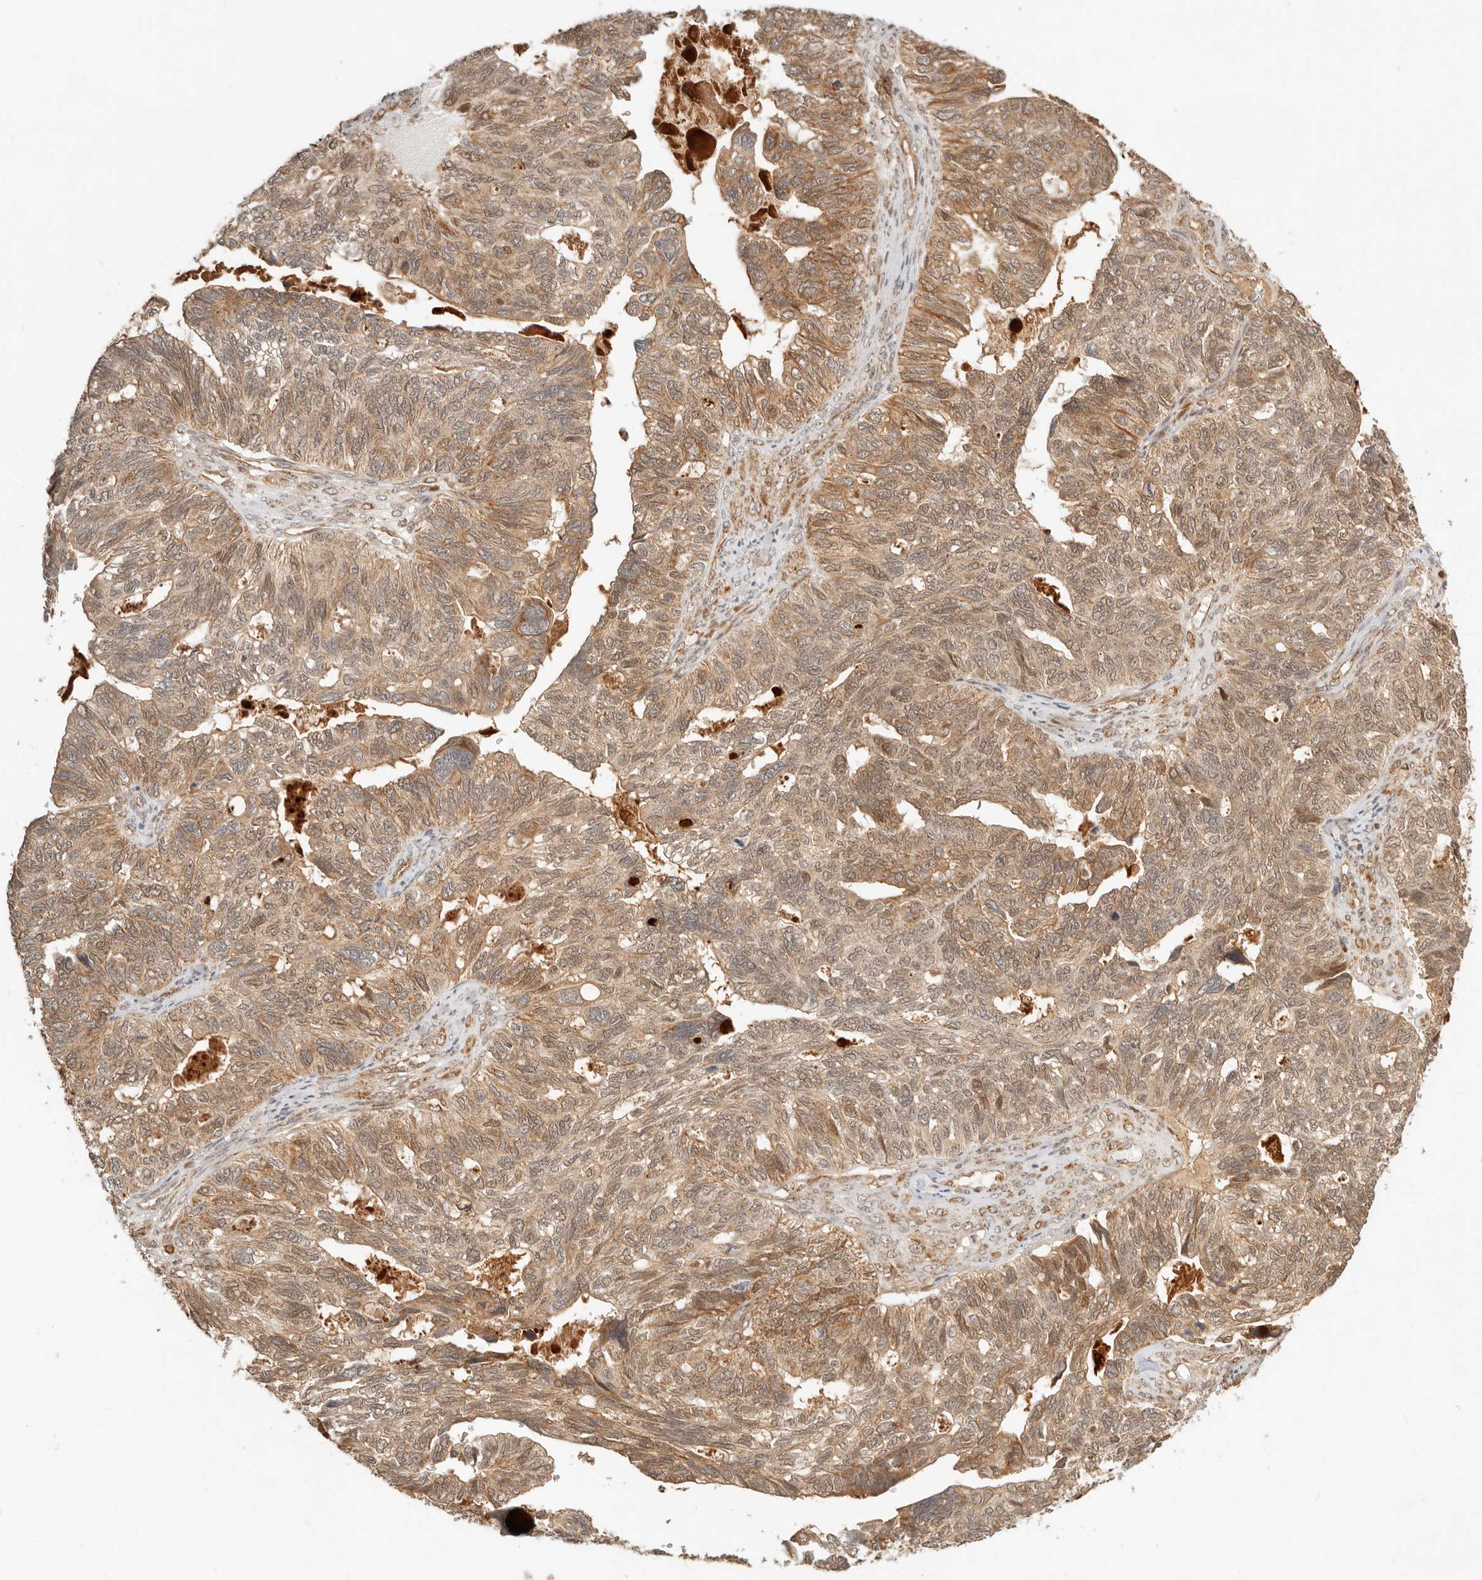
{"staining": {"intensity": "moderate", "quantity": ">75%", "location": "cytoplasmic/membranous,nuclear"}, "tissue": "ovarian cancer", "cell_type": "Tumor cells", "image_type": "cancer", "snomed": [{"axis": "morphology", "description": "Cystadenocarcinoma, serous, NOS"}, {"axis": "topography", "description": "Ovary"}], "caption": "Ovarian cancer (serous cystadenocarcinoma) stained with a protein marker exhibits moderate staining in tumor cells.", "gene": "BAALC", "patient": {"sex": "female", "age": 79}}